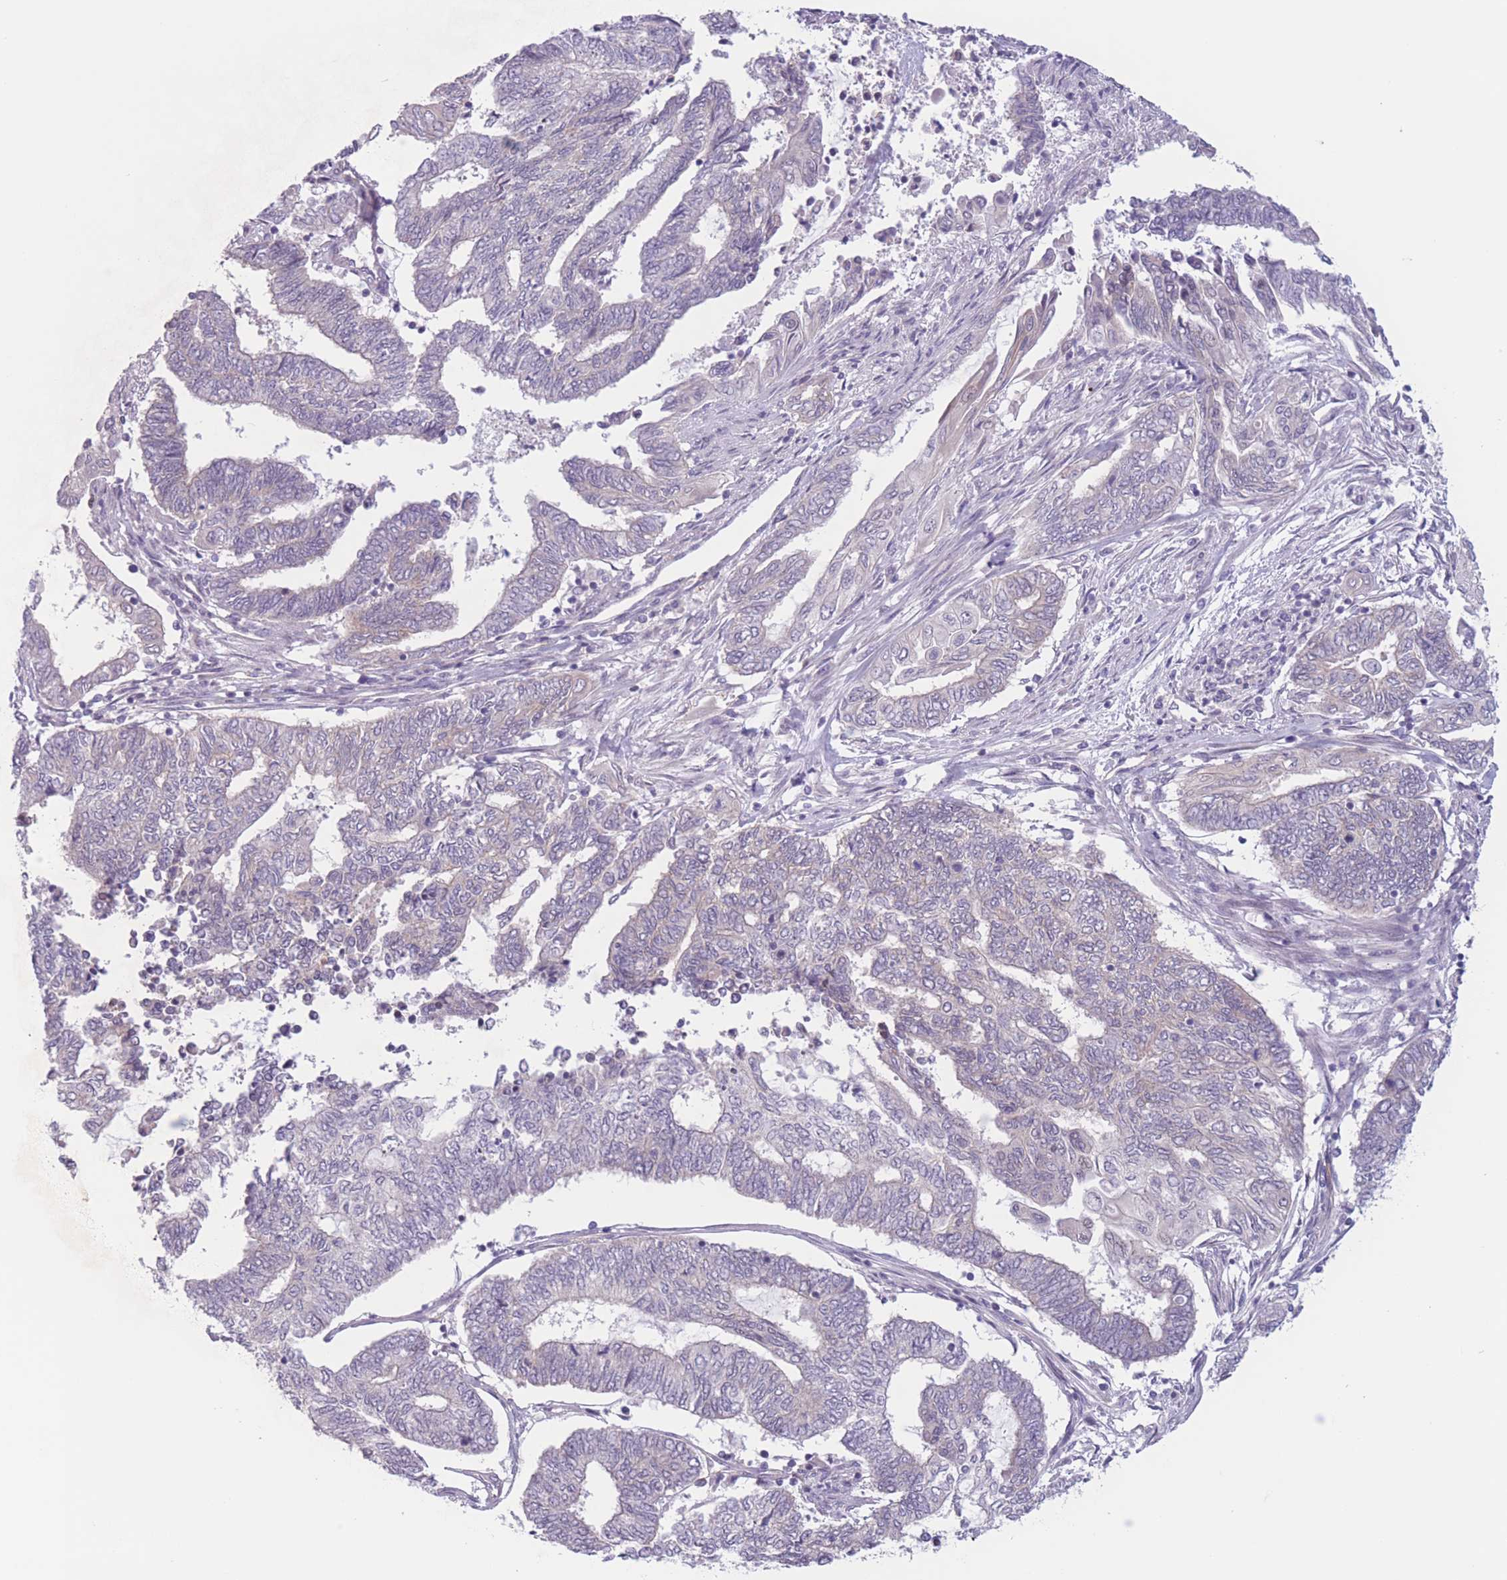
{"staining": {"intensity": "negative", "quantity": "none", "location": "none"}, "tissue": "endometrial cancer", "cell_type": "Tumor cells", "image_type": "cancer", "snomed": [{"axis": "morphology", "description": "Adenocarcinoma, NOS"}, {"axis": "topography", "description": "Uterus"}, {"axis": "topography", "description": "Endometrium"}], "caption": "Immunohistochemistry micrograph of human adenocarcinoma (endometrial) stained for a protein (brown), which demonstrates no expression in tumor cells. Nuclei are stained in blue.", "gene": "ZNF439", "patient": {"sex": "female", "age": 70}}